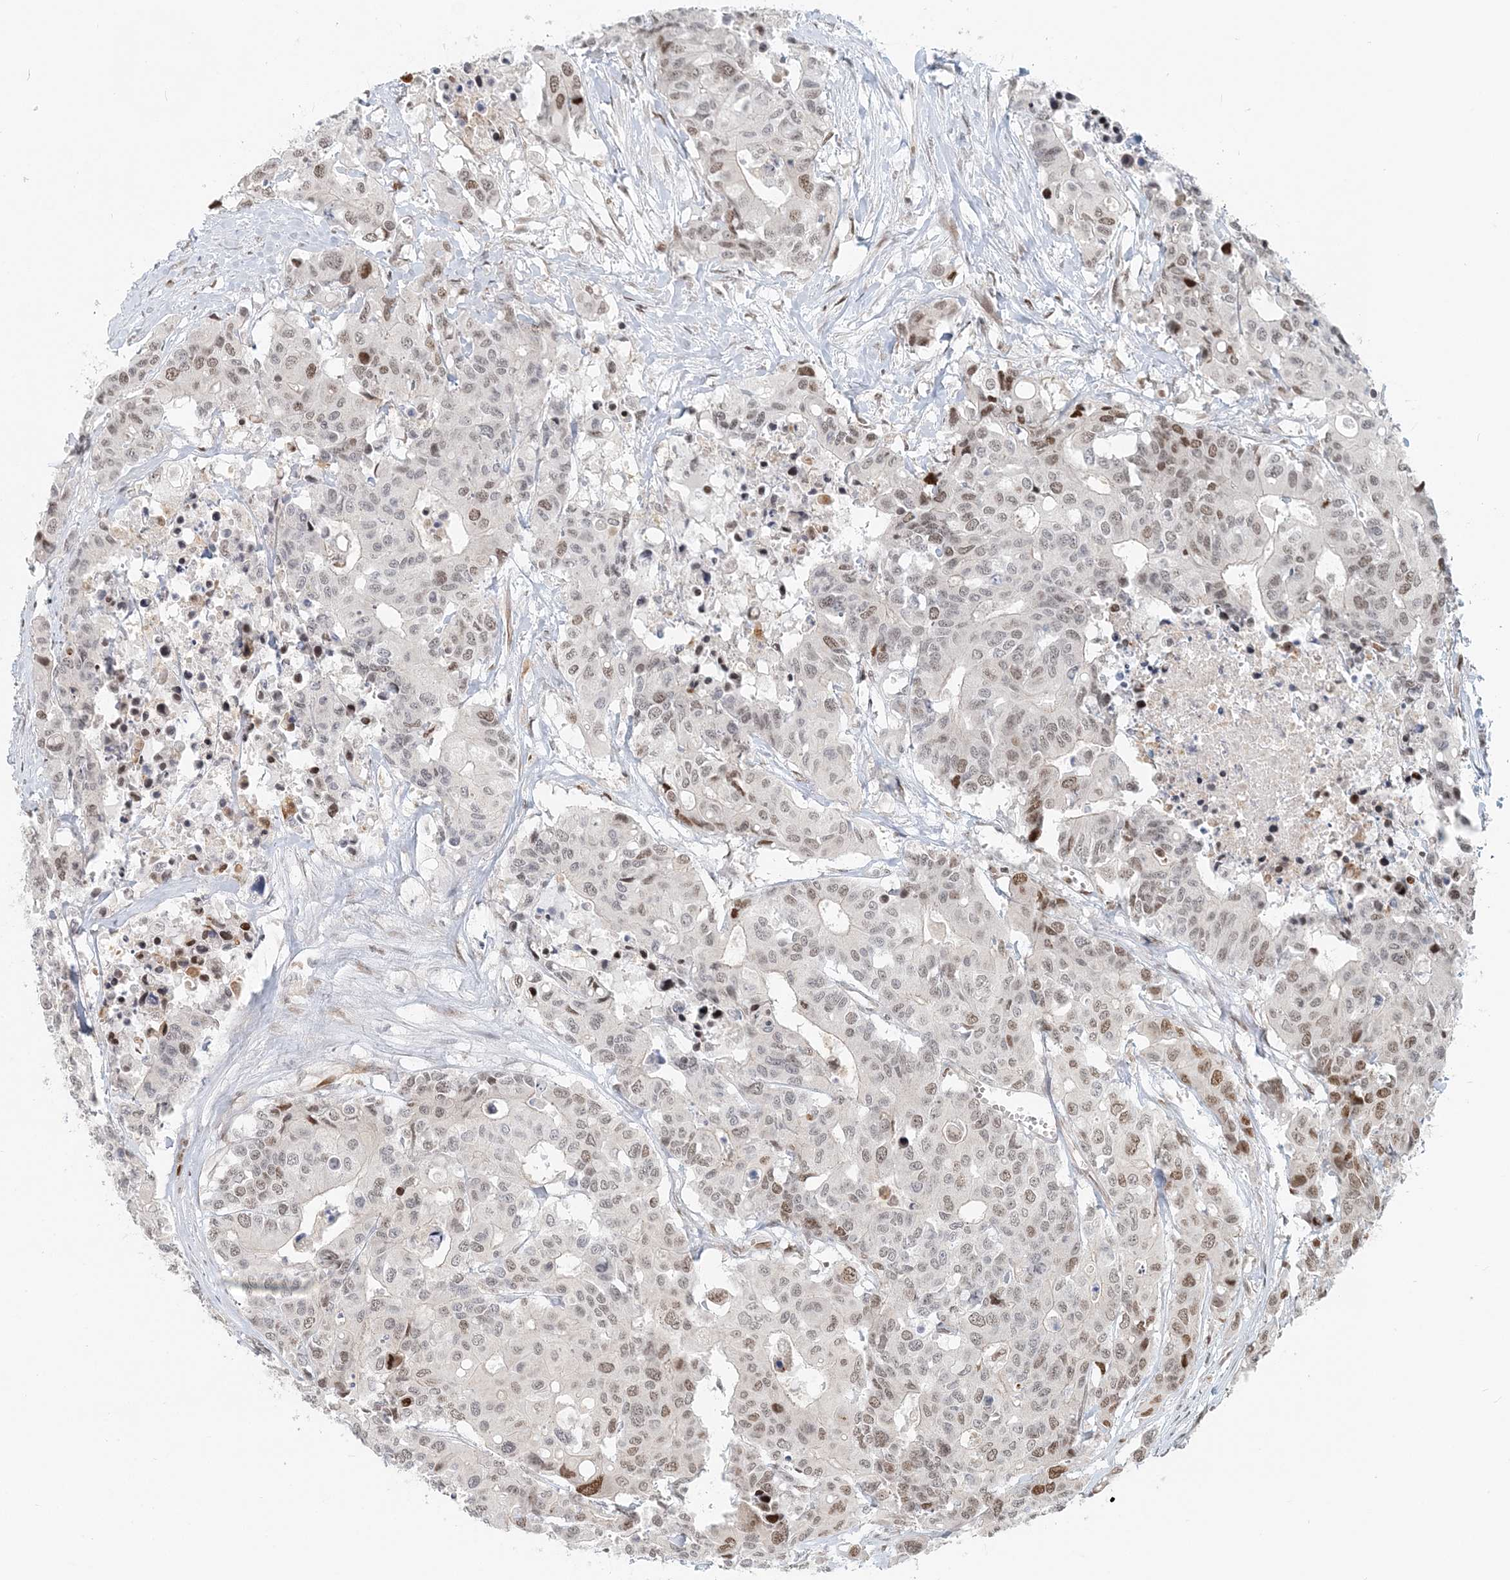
{"staining": {"intensity": "moderate", "quantity": "<25%", "location": "nuclear"}, "tissue": "colorectal cancer", "cell_type": "Tumor cells", "image_type": "cancer", "snomed": [{"axis": "morphology", "description": "Adenocarcinoma, NOS"}, {"axis": "topography", "description": "Colon"}], "caption": "Adenocarcinoma (colorectal) tissue shows moderate nuclear staining in approximately <25% of tumor cells, visualized by immunohistochemistry.", "gene": "BAZ1B", "patient": {"sex": "male", "age": 77}}